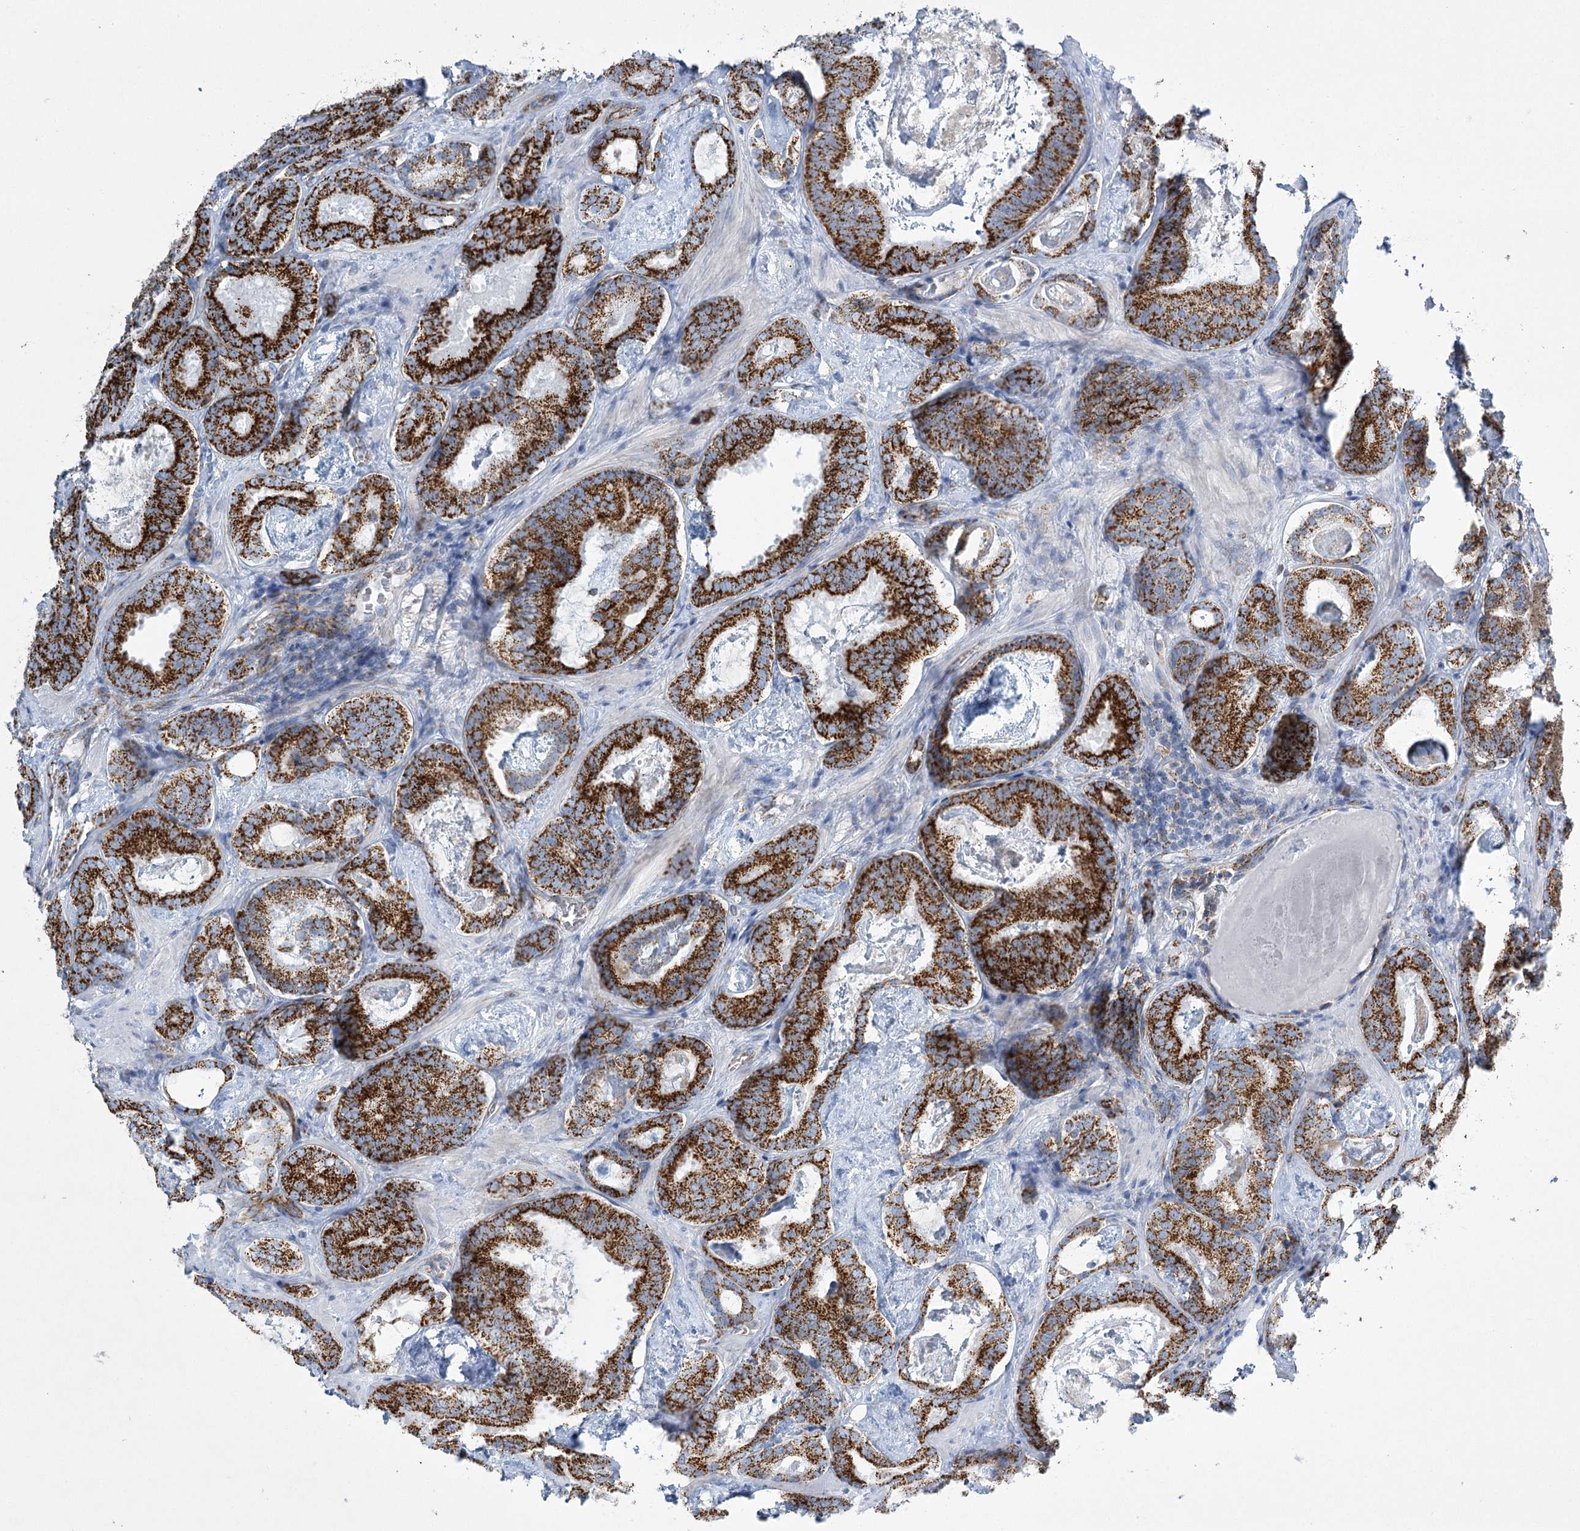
{"staining": {"intensity": "strong", "quantity": ">75%", "location": "cytoplasmic/membranous"}, "tissue": "prostate cancer", "cell_type": "Tumor cells", "image_type": "cancer", "snomed": [{"axis": "morphology", "description": "Adenocarcinoma, Low grade"}, {"axis": "topography", "description": "Prostate"}], "caption": "Brown immunohistochemical staining in adenocarcinoma (low-grade) (prostate) demonstrates strong cytoplasmic/membranous expression in about >75% of tumor cells.", "gene": "DHTKD1", "patient": {"sex": "male", "age": 60}}